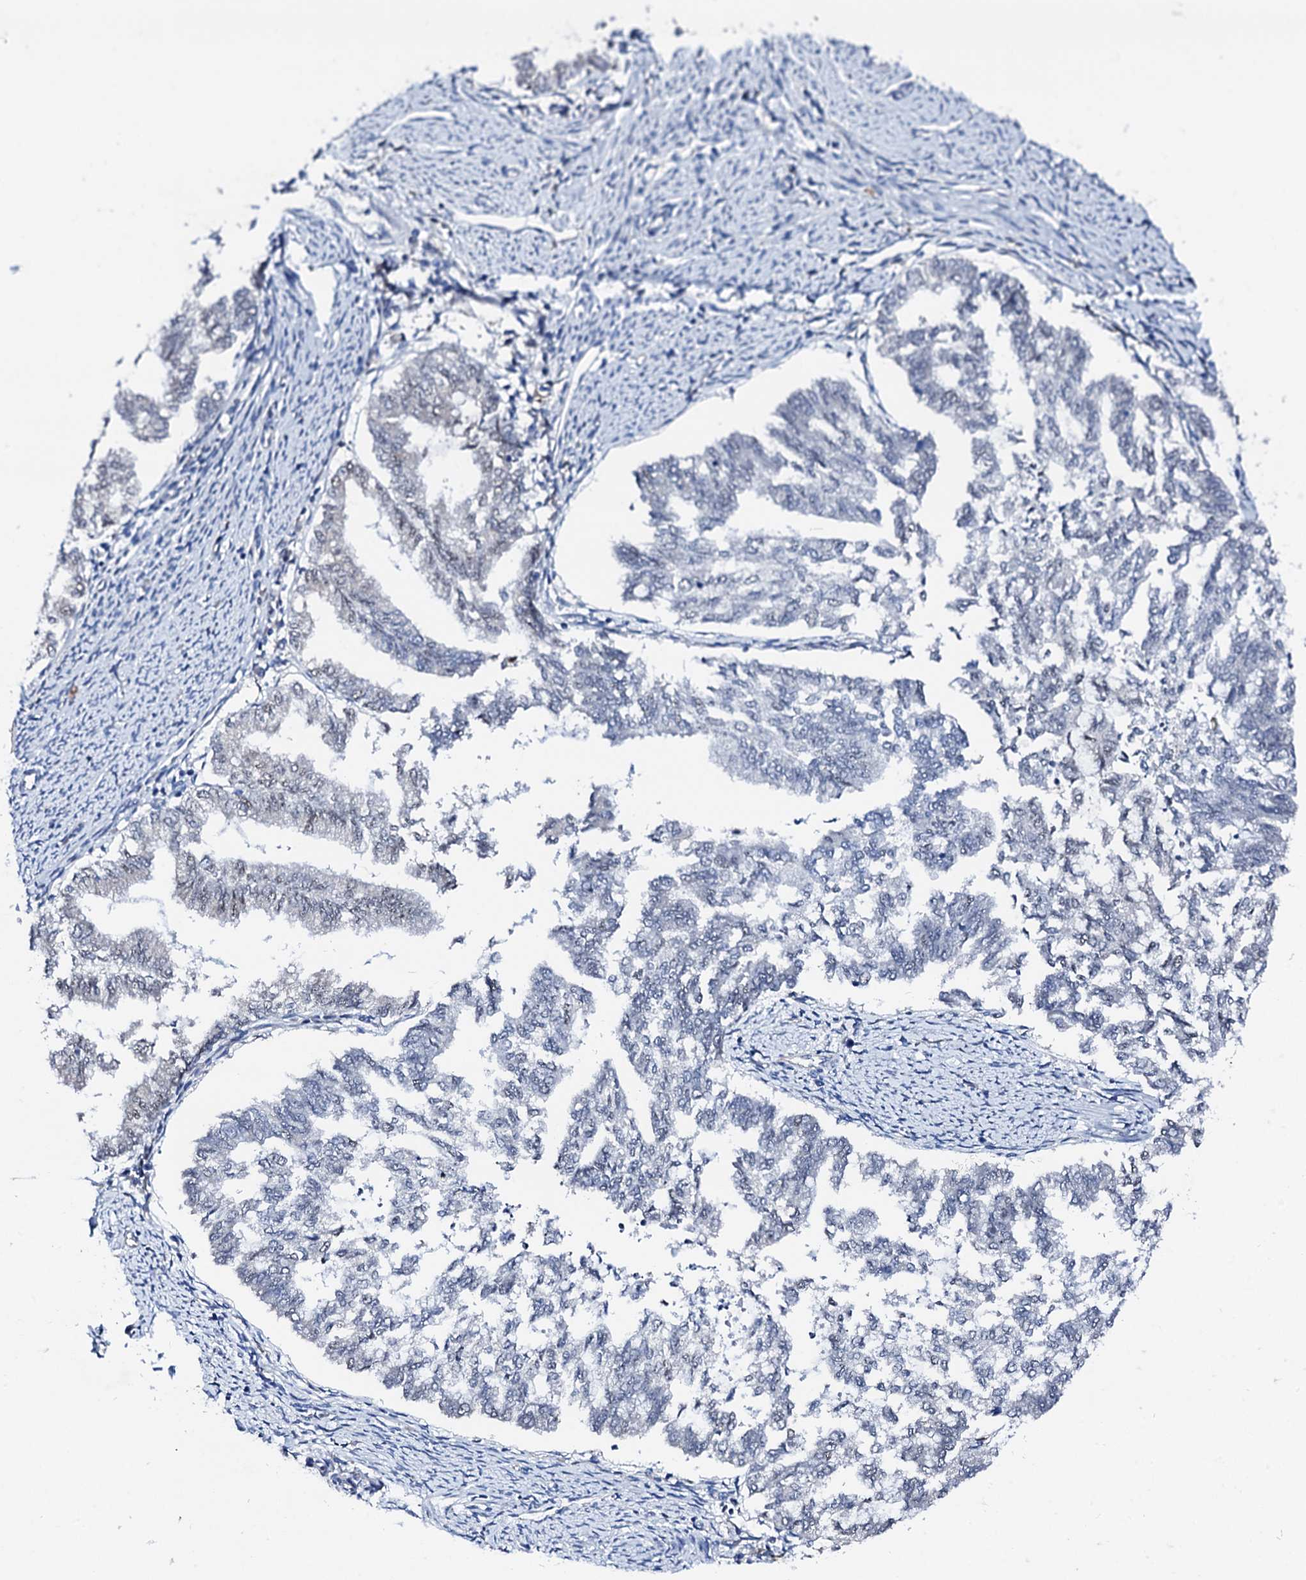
{"staining": {"intensity": "negative", "quantity": "none", "location": "none"}, "tissue": "endometrial cancer", "cell_type": "Tumor cells", "image_type": "cancer", "snomed": [{"axis": "morphology", "description": "Adenocarcinoma, NOS"}, {"axis": "topography", "description": "Endometrium"}], "caption": "A high-resolution micrograph shows IHC staining of endometrial cancer, which reveals no significant expression in tumor cells.", "gene": "TRDN", "patient": {"sex": "female", "age": 79}}